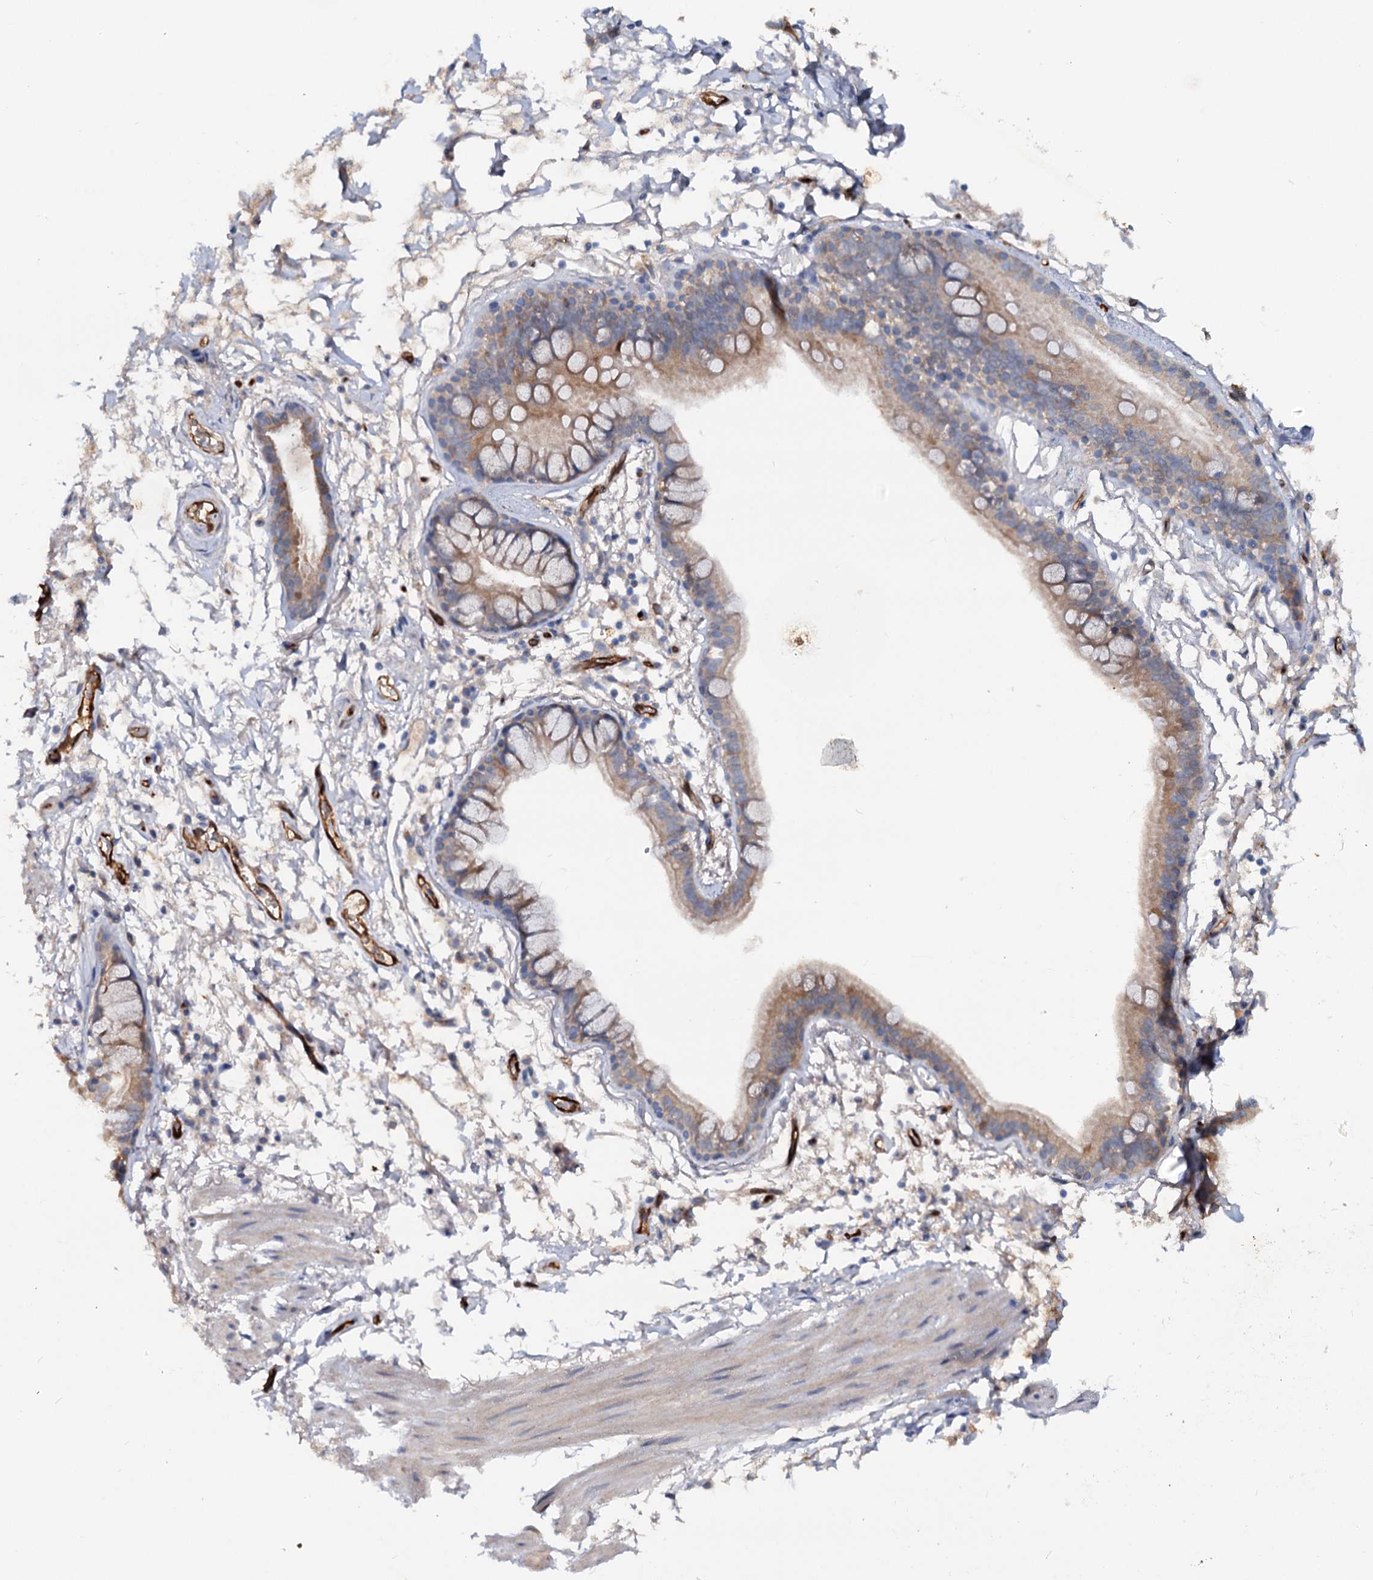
{"staining": {"intensity": "moderate", "quantity": ">75%", "location": "cytoplasmic/membranous"}, "tissue": "adipose tissue", "cell_type": "Adipocytes", "image_type": "normal", "snomed": [{"axis": "morphology", "description": "Normal tissue, NOS"}, {"axis": "topography", "description": "Lymph node"}, {"axis": "topography", "description": "Bronchus"}], "caption": "Moderate cytoplasmic/membranous protein staining is identified in about >75% of adipocytes in adipose tissue. The protein is stained brown, and the nuclei are stained in blue (DAB (3,3'-diaminobenzidine) IHC with brightfield microscopy, high magnification).", "gene": "IL17RD", "patient": {"sex": "male", "age": 63}}